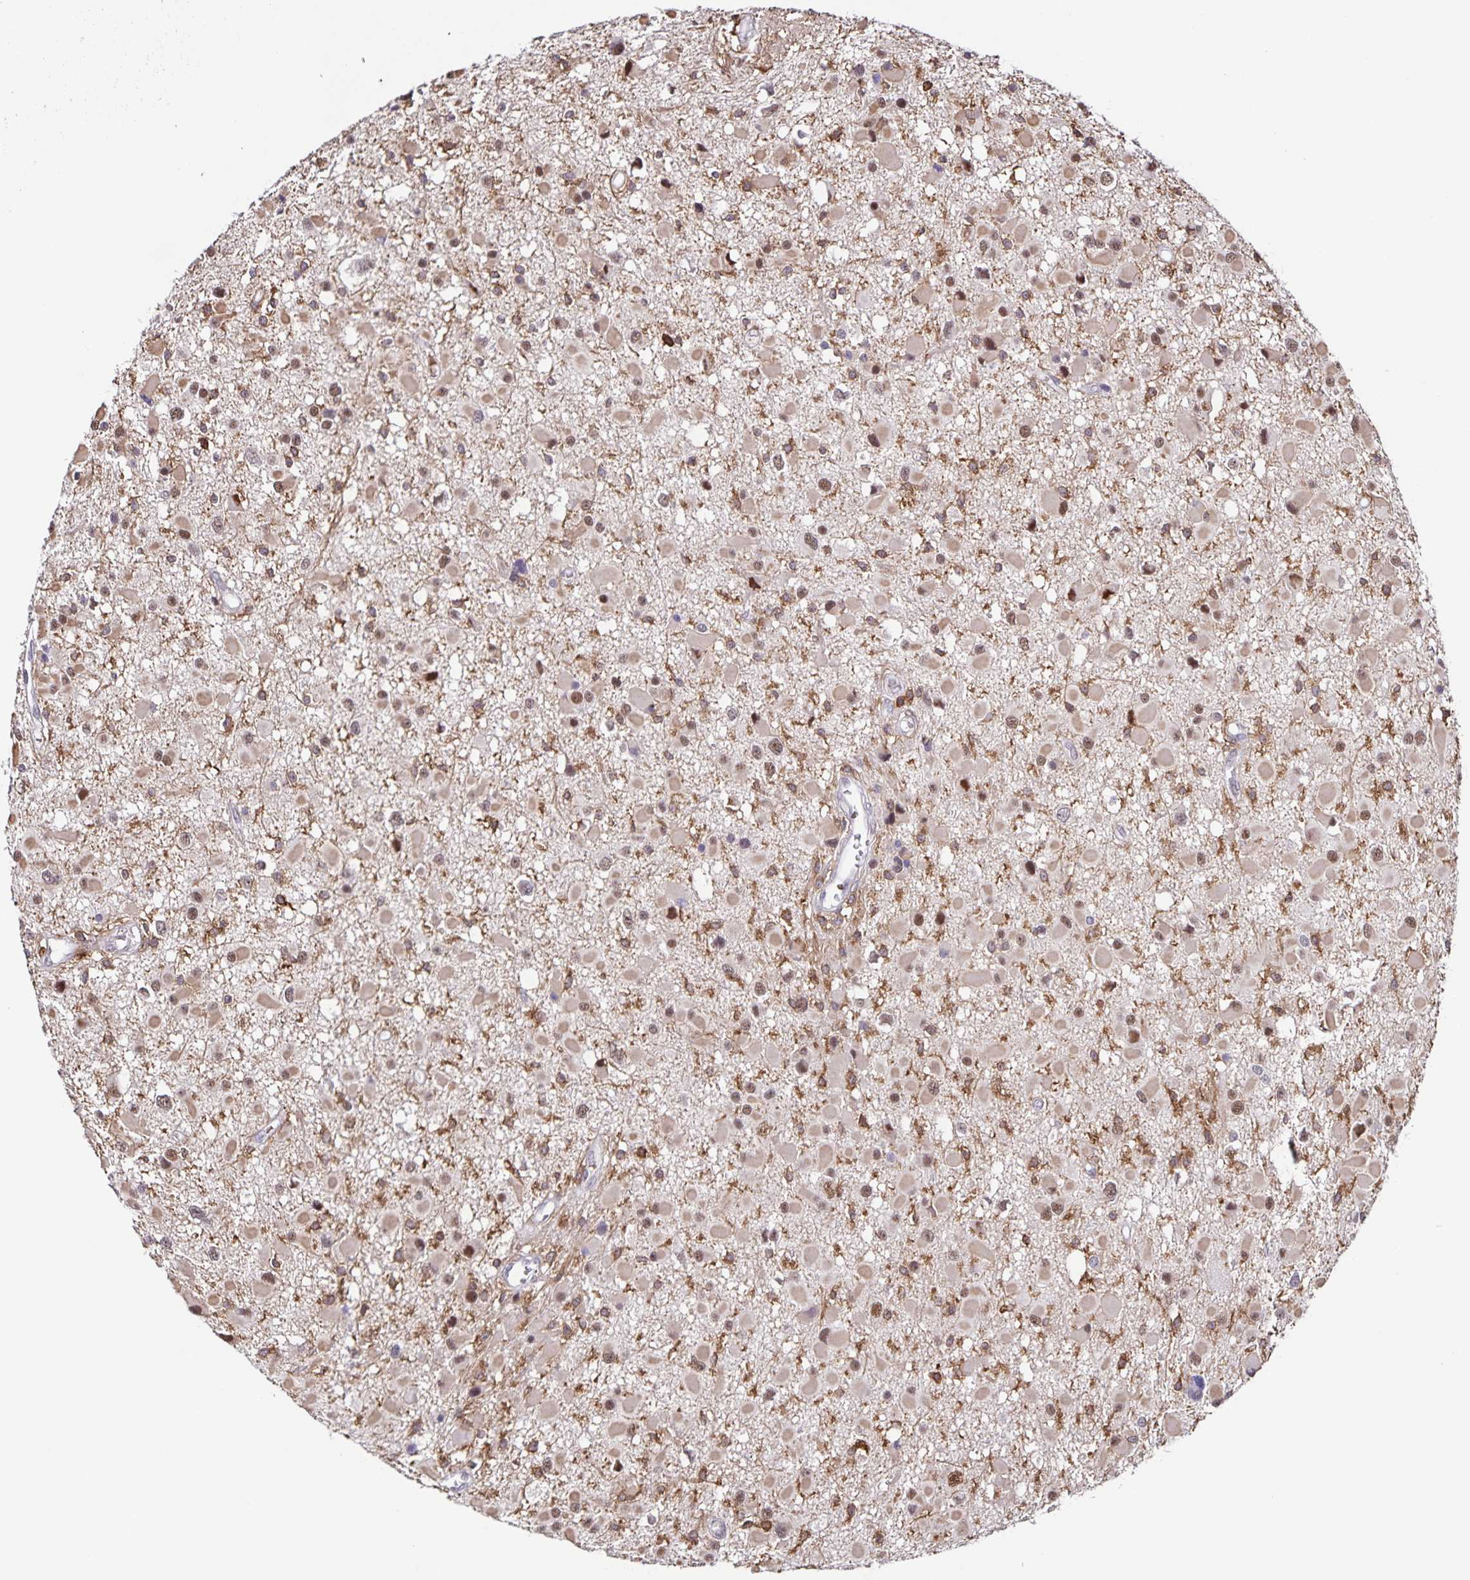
{"staining": {"intensity": "weak", "quantity": "25%-75%", "location": "nuclear"}, "tissue": "glioma", "cell_type": "Tumor cells", "image_type": "cancer", "snomed": [{"axis": "morphology", "description": "Glioma, malignant, High grade"}, {"axis": "topography", "description": "Brain"}], "caption": "A histopathology image of glioma stained for a protein demonstrates weak nuclear brown staining in tumor cells. The staining is performed using DAB (3,3'-diaminobenzidine) brown chromogen to label protein expression. The nuclei are counter-stained blue using hematoxylin.", "gene": "STPG4", "patient": {"sex": "male", "age": 54}}